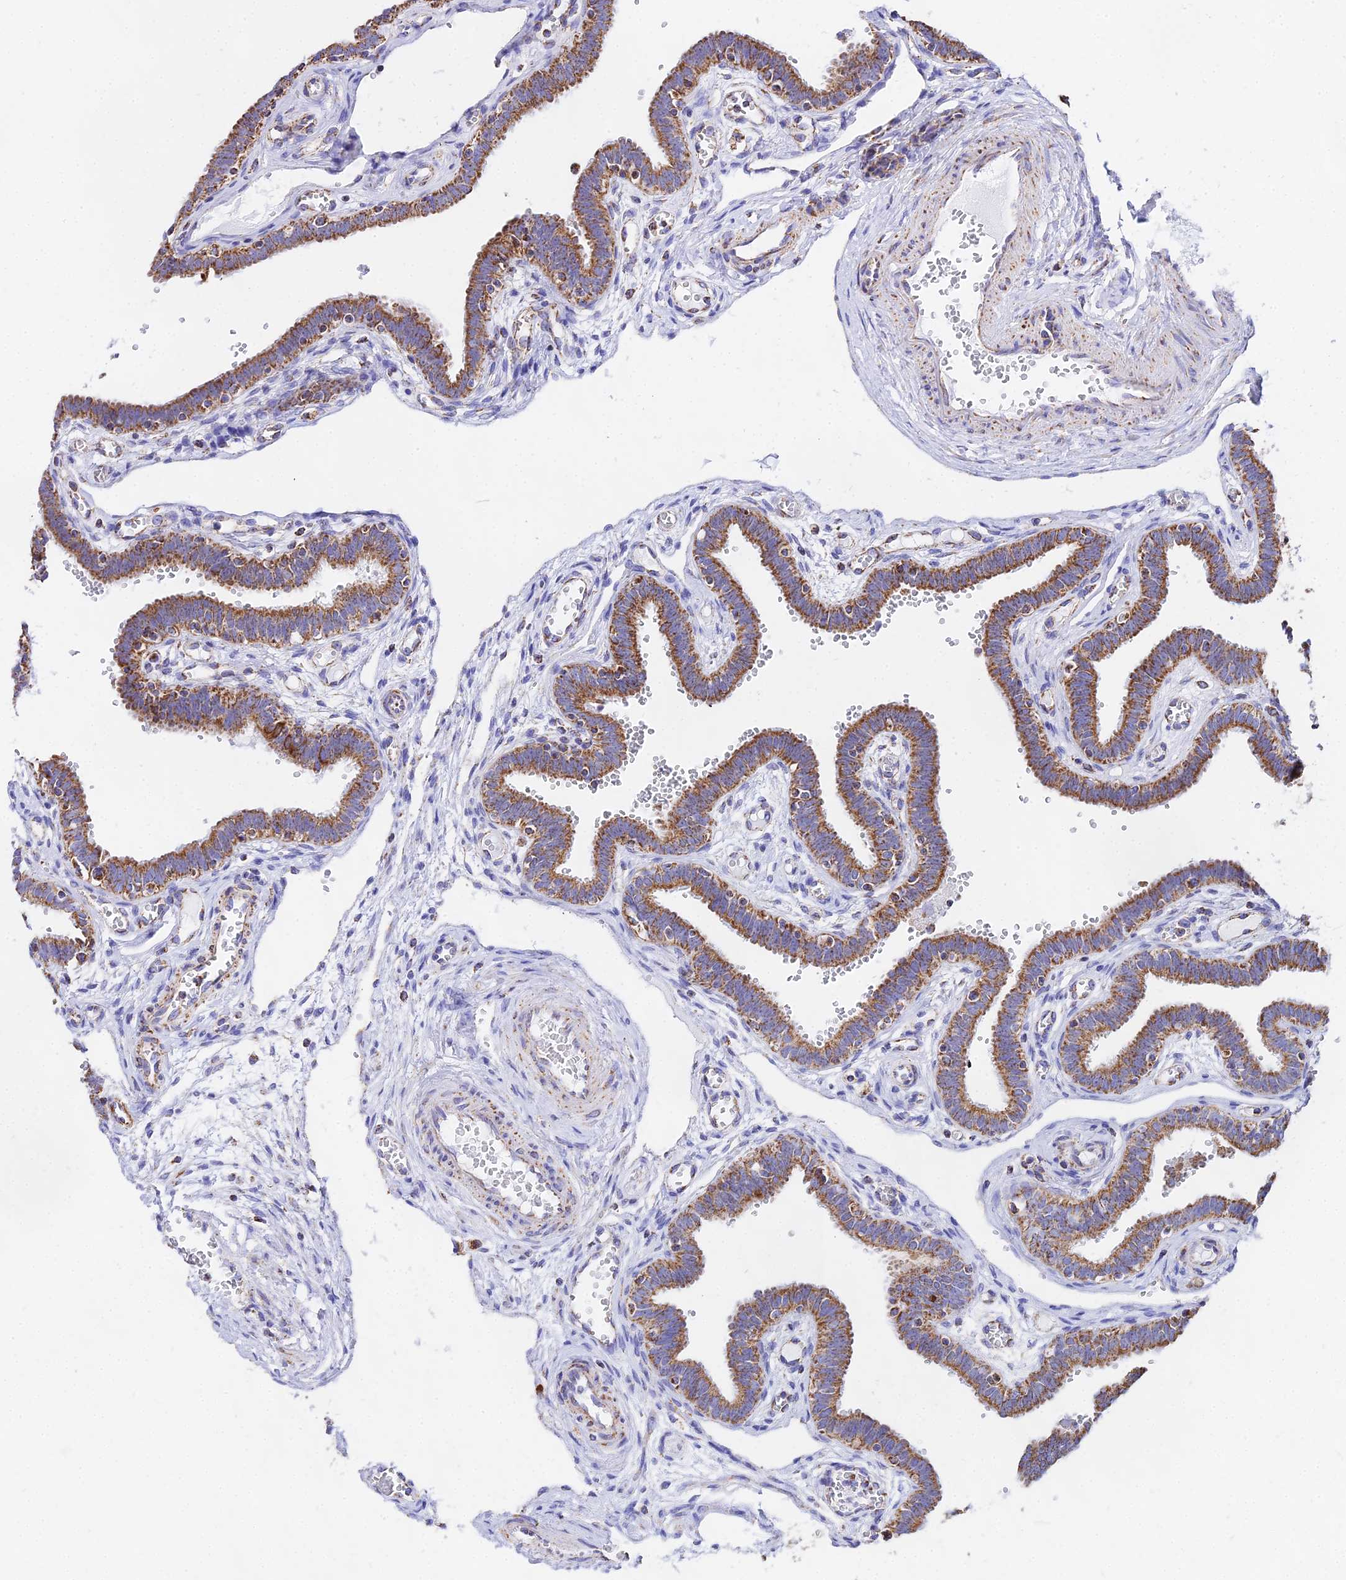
{"staining": {"intensity": "moderate", "quantity": ">75%", "location": "cytoplasmic/membranous"}, "tissue": "fallopian tube", "cell_type": "Glandular cells", "image_type": "normal", "snomed": [{"axis": "morphology", "description": "Normal tissue, NOS"}, {"axis": "topography", "description": "Fallopian tube"}, {"axis": "topography", "description": "Placenta"}], "caption": "Protein expression by immunohistochemistry shows moderate cytoplasmic/membranous staining in approximately >75% of glandular cells in benign fallopian tube. The staining was performed using DAB (3,3'-diaminobenzidine), with brown indicating positive protein expression. Nuclei are stained blue with hematoxylin.", "gene": "ATP5PD", "patient": {"sex": "female", "age": 32}}